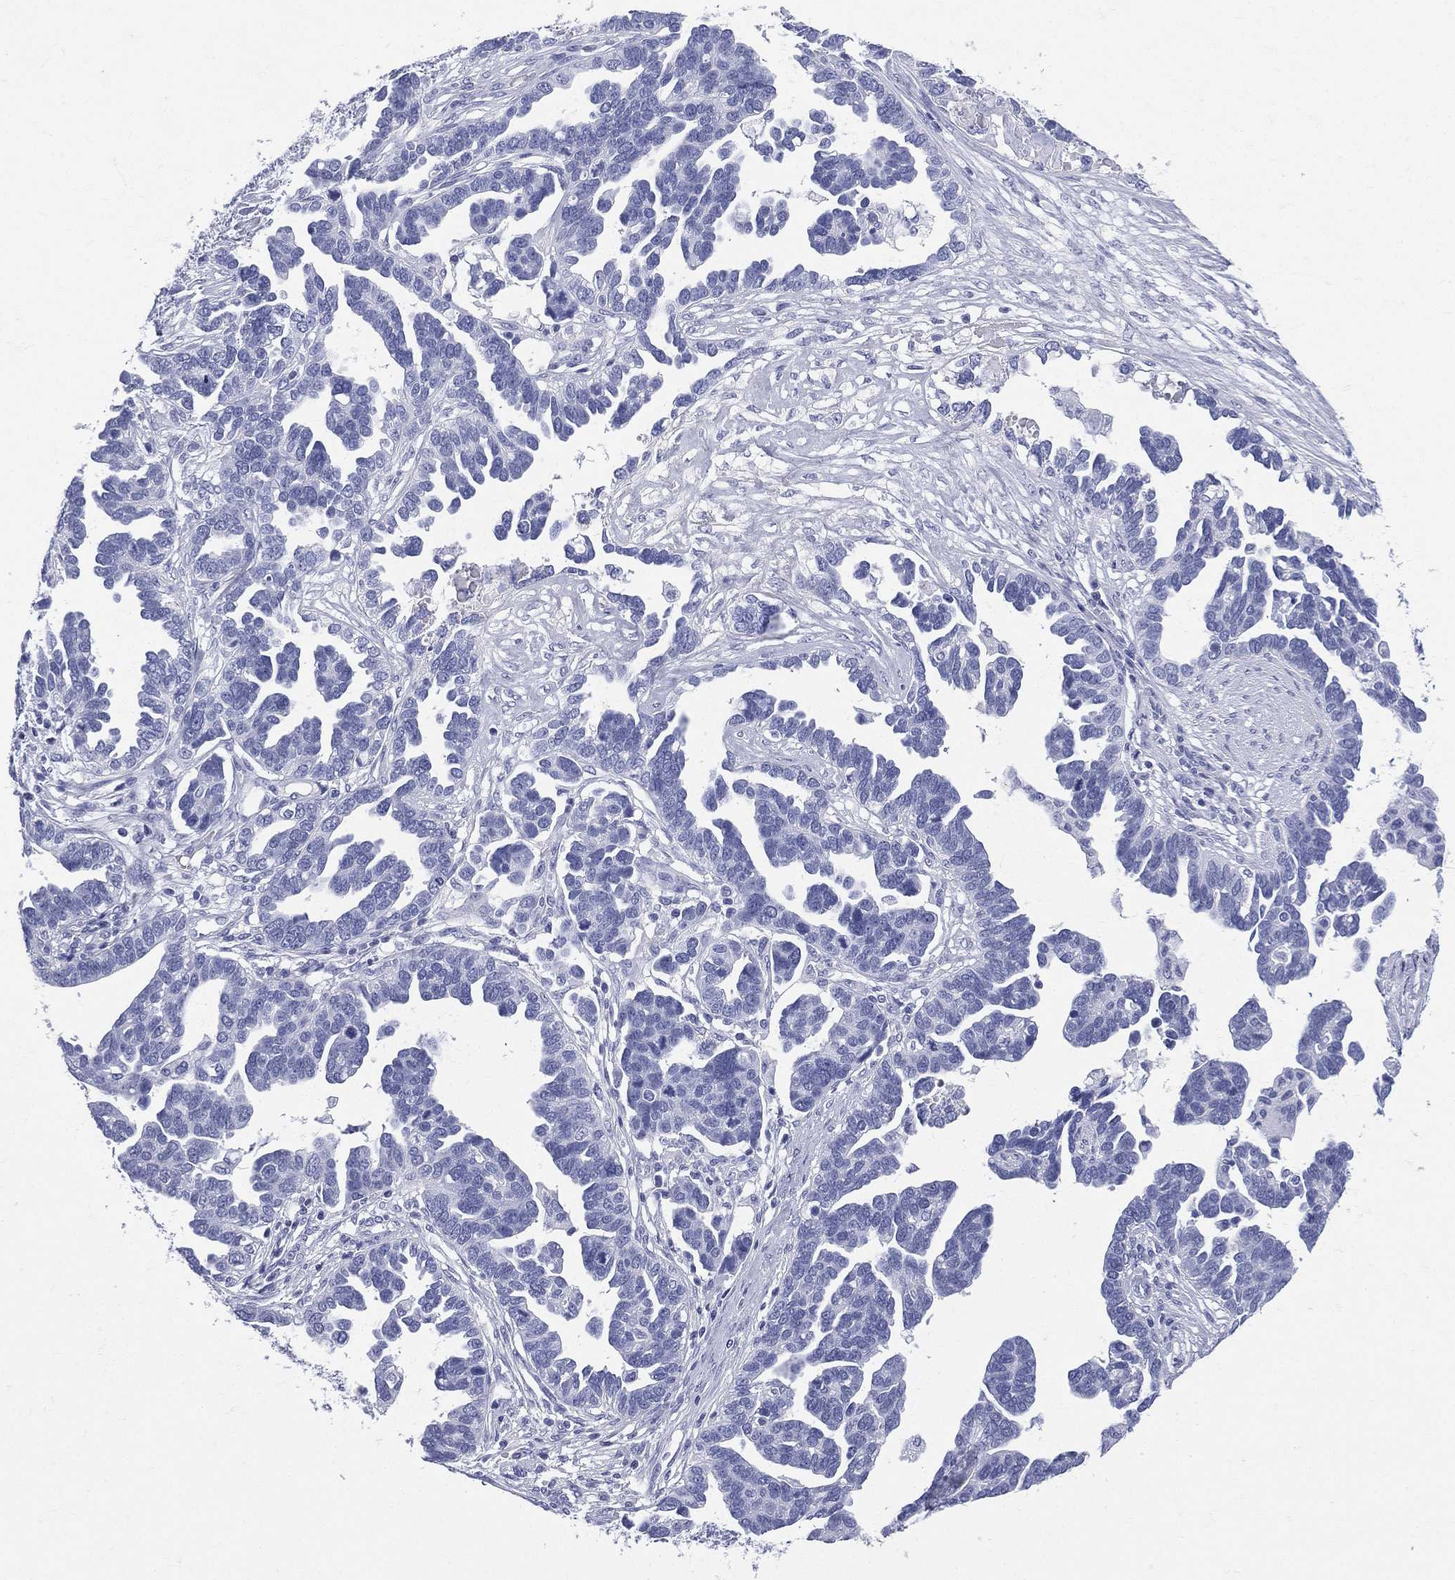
{"staining": {"intensity": "negative", "quantity": "none", "location": "none"}, "tissue": "ovarian cancer", "cell_type": "Tumor cells", "image_type": "cancer", "snomed": [{"axis": "morphology", "description": "Cystadenocarcinoma, serous, NOS"}, {"axis": "topography", "description": "Ovary"}], "caption": "High magnification brightfield microscopy of ovarian serous cystadenocarcinoma stained with DAB (brown) and counterstained with hematoxylin (blue): tumor cells show no significant staining. Nuclei are stained in blue.", "gene": "ETNPPL", "patient": {"sex": "female", "age": 54}}